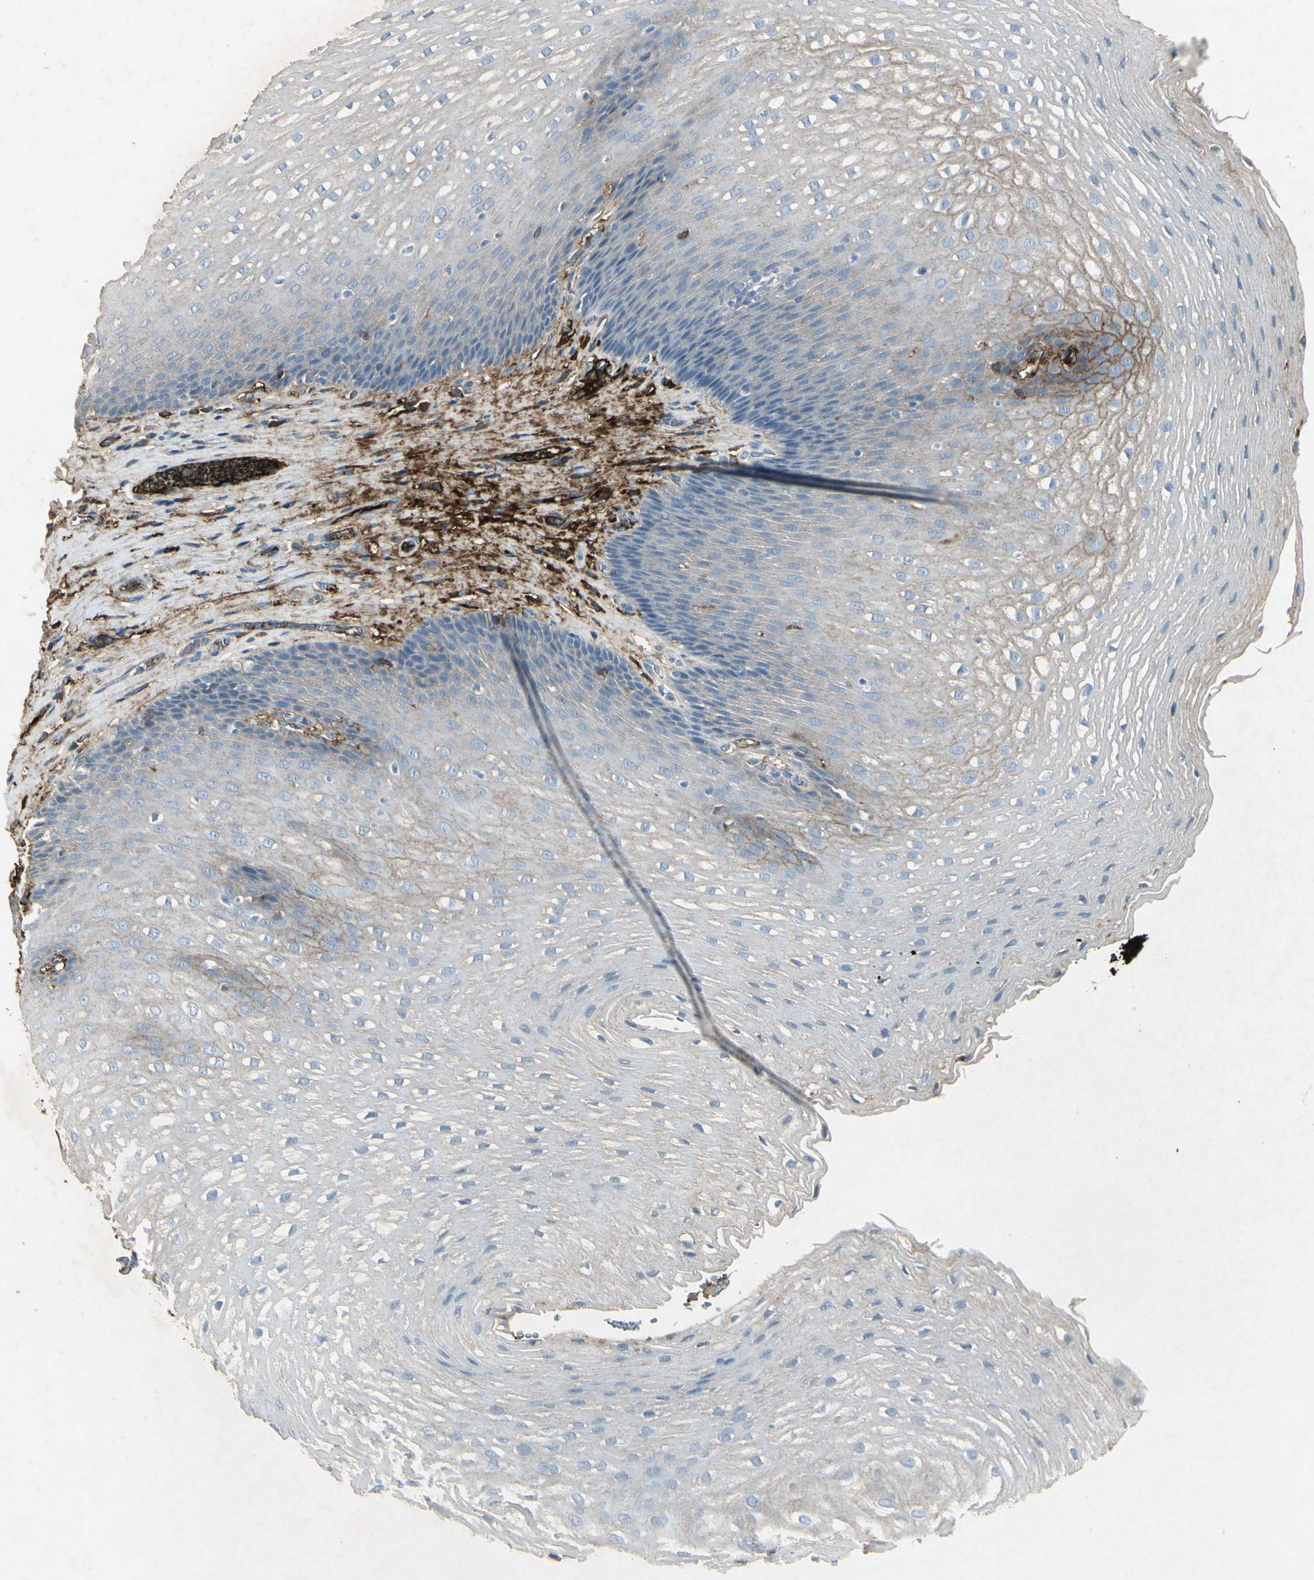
{"staining": {"intensity": "moderate", "quantity": "<25%", "location": "cytoplasmic/membranous"}, "tissue": "esophagus", "cell_type": "Squamous epithelial cells", "image_type": "normal", "snomed": [{"axis": "morphology", "description": "Normal tissue, NOS"}, {"axis": "topography", "description": "Esophagus"}], "caption": "High-magnification brightfield microscopy of normal esophagus stained with DAB (brown) and counterstained with hematoxylin (blue). squamous epithelial cells exhibit moderate cytoplasmic/membranous staining is identified in about<25% of cells. The protein of interest is stained brown, and the nuclei are stained in blue (DAB IHC with brightfield microscopy, high magnification).", "gene": "IGHM", "patient": {"sex": "male", "age": 48}}